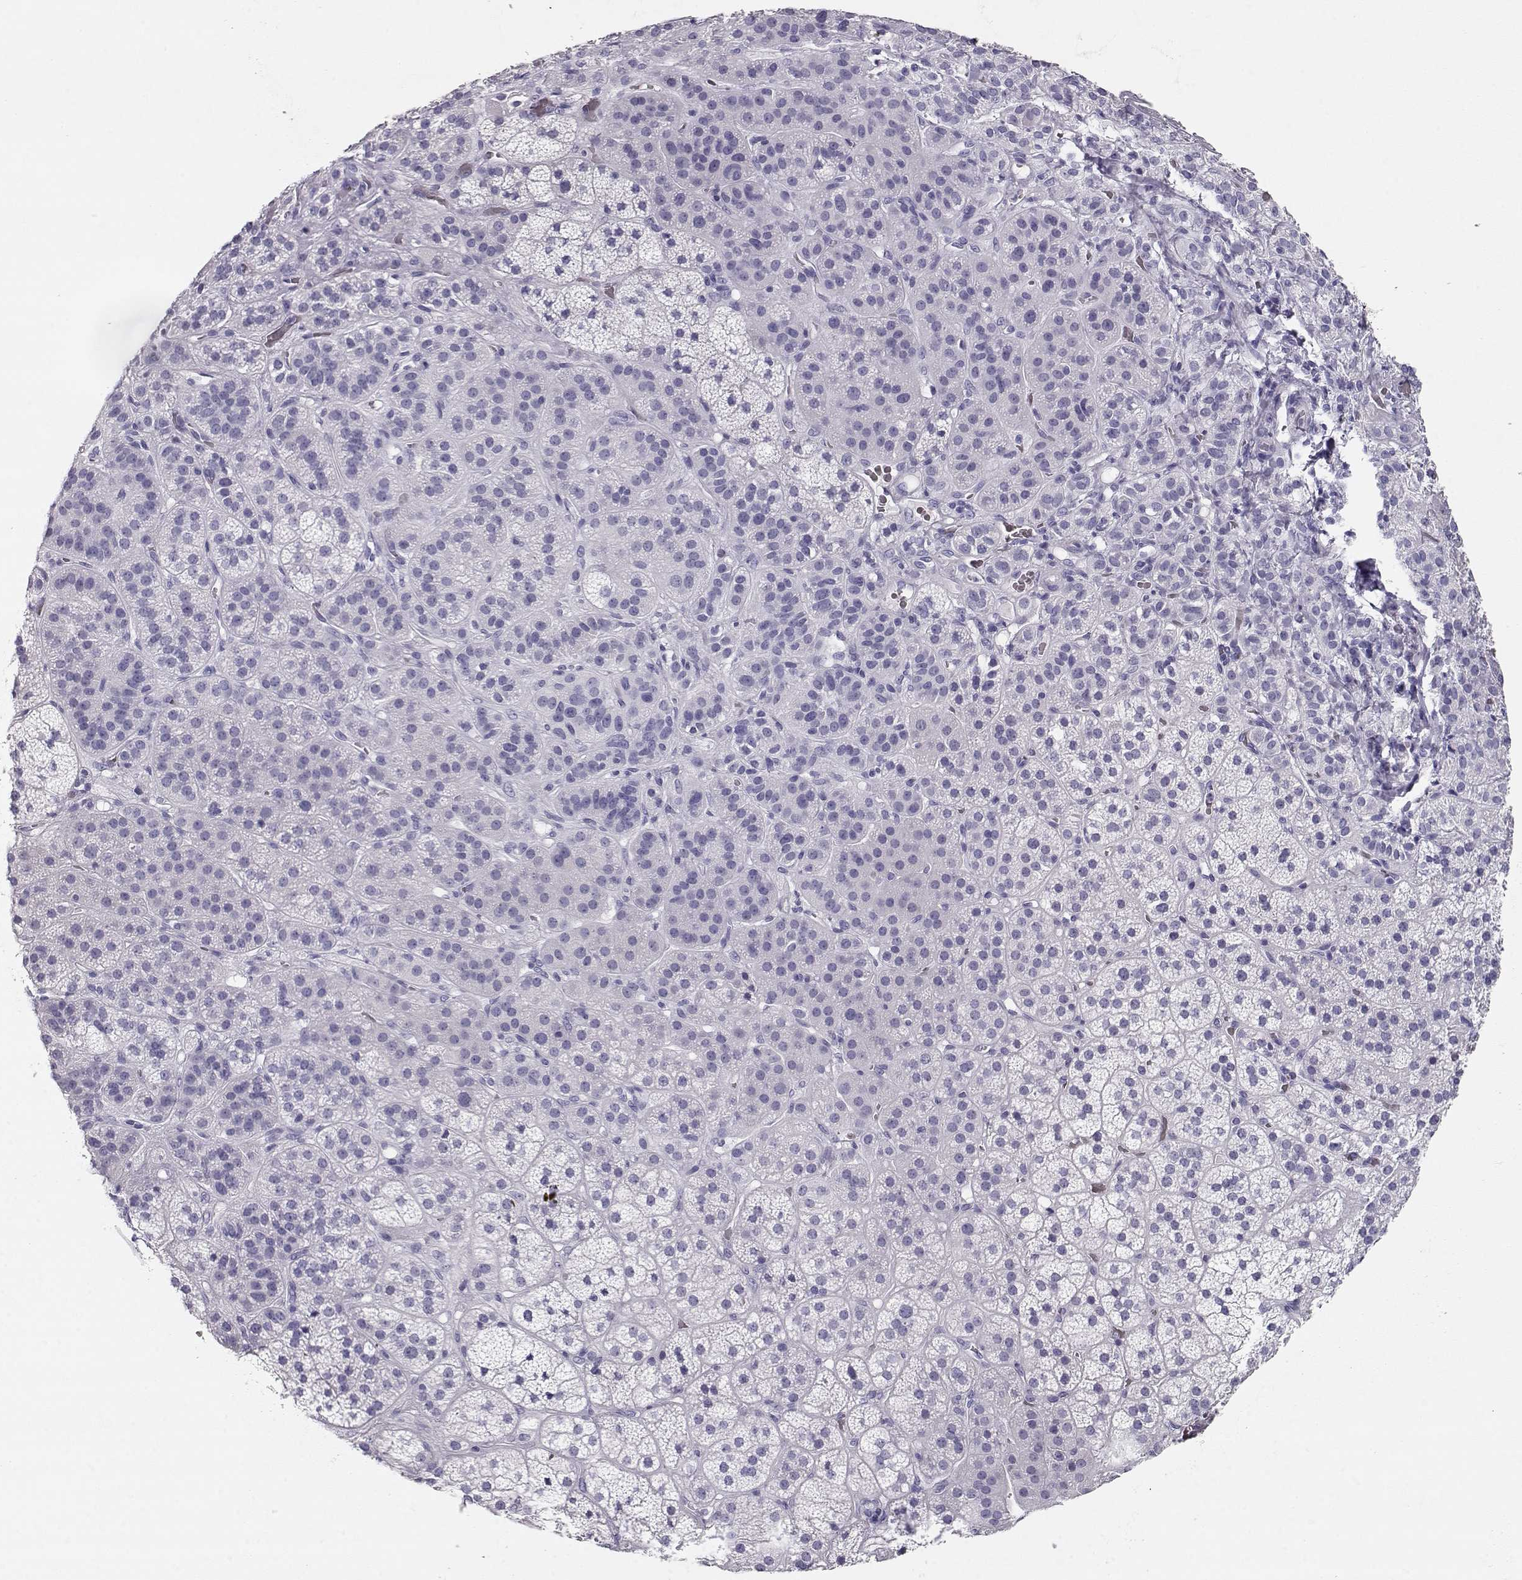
{"staining": {"intensity": "negative", "quantity": "none", "location": "none"}, "tissue": "adrenal gland", "cell_type": "Glandular cells", "image_type": "normal", "snomed": [{"axis": "morphology", "description": "Normal tissue, NOS"}, {"axis": "topography", "description": "Adrenal gland"}], "caption": "There is no significant expression in glandular cells of adrenal gland. (Immunohistochemistry (ihc), brightfield microscopy, high magnification).", "gene": "MAGEC1", "patient": {"sex": "male", "age": 57}}